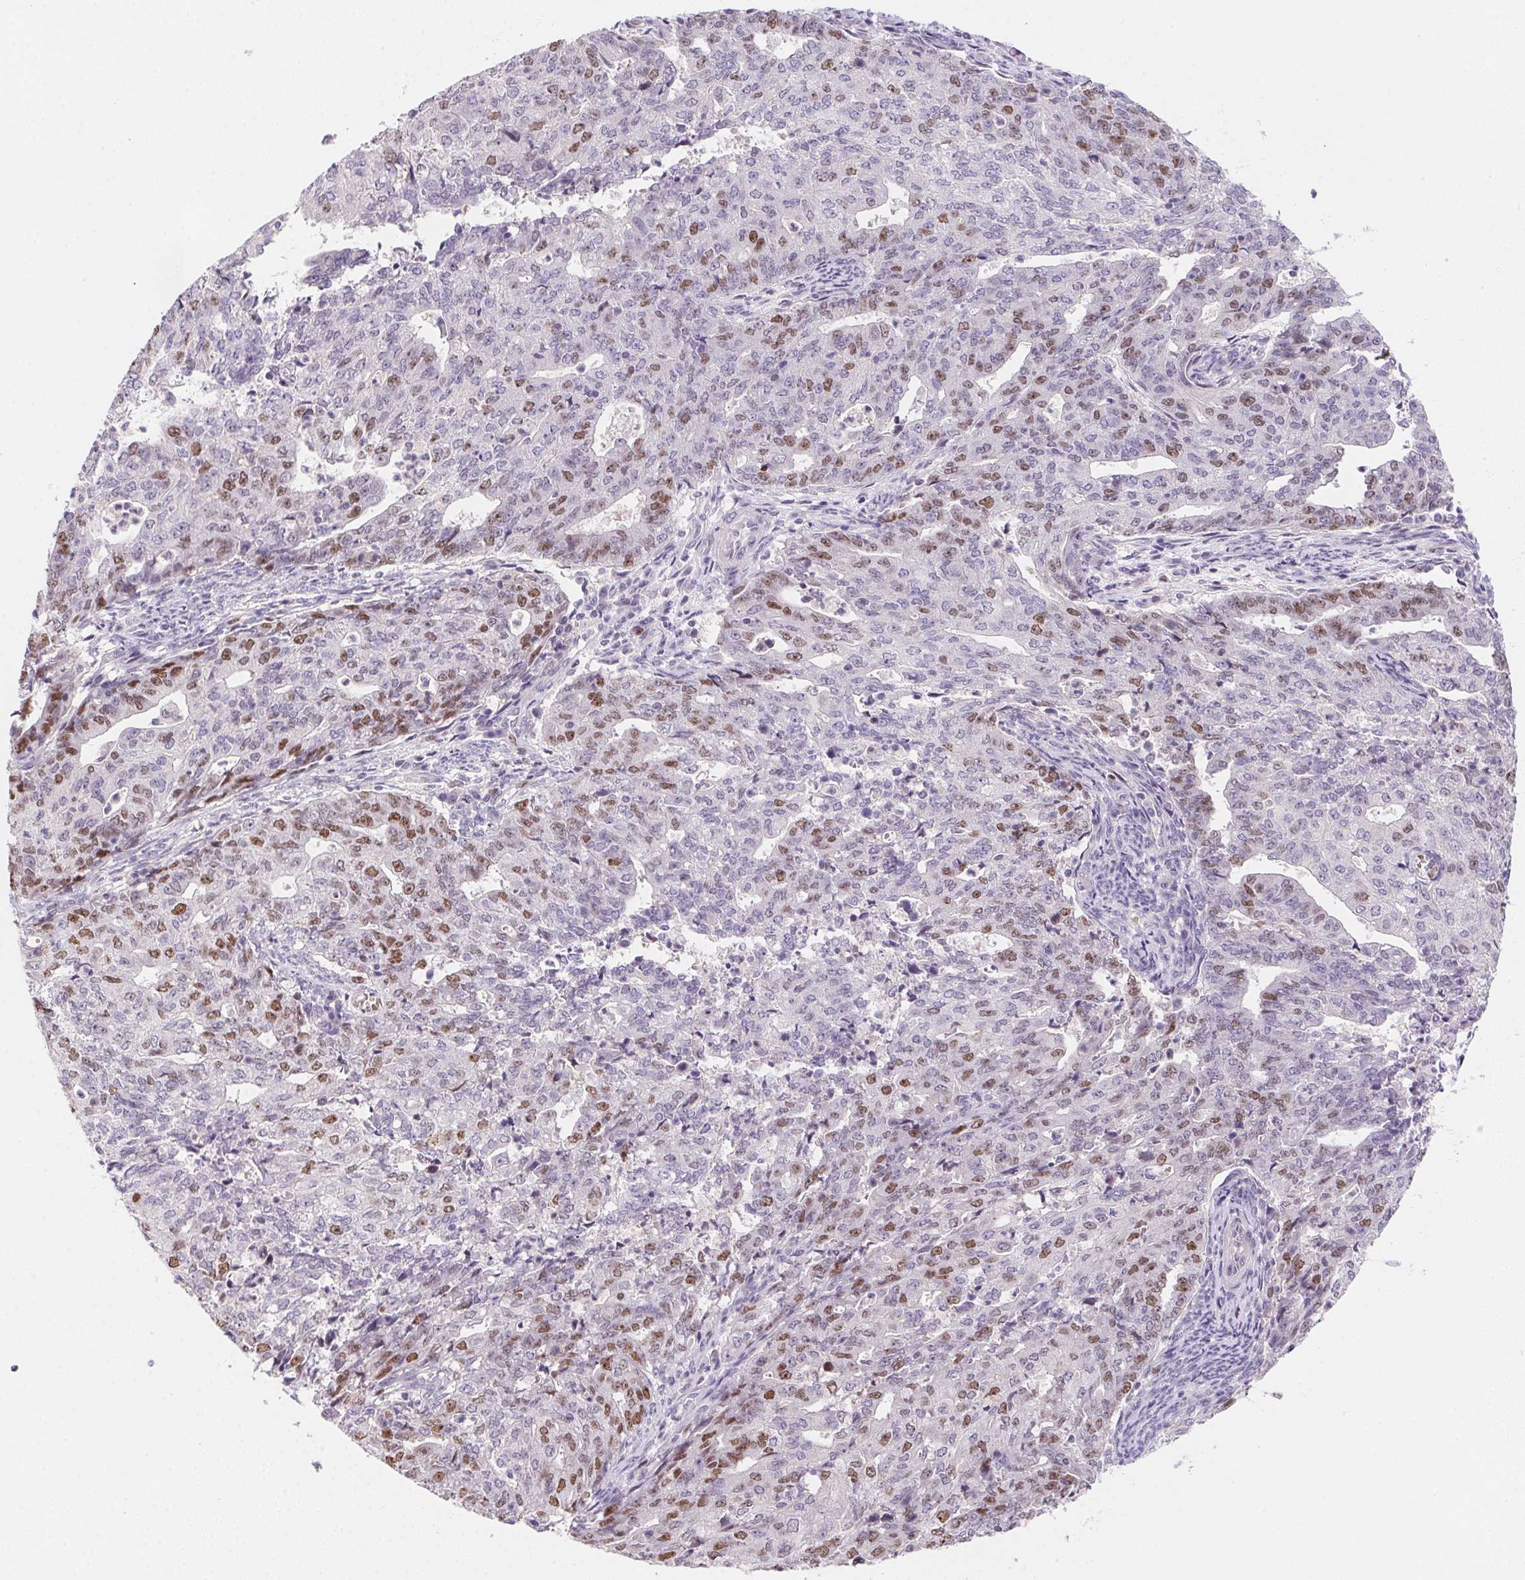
{"staining": {"intensity": "moderate", "quantity": "25%-75%", "location": "nuclear"}, "tissue": "endometrial cancer", "cell_type": "Tumor cells", "image_type": "cancer", "snomed": [{"axis": "morphology", "description": "Adenocarcinoma, NOS"}, {"axis": "topography", "description": "Endometrium"}], "caption": "Protein expression analysis of human adenocarcinoma (endometrial) reveals moderate nuclear positivity in about 25%-75% of tumor cells.", "gene": "HELLS", "patient": {"sex": "female", "age": 82}}